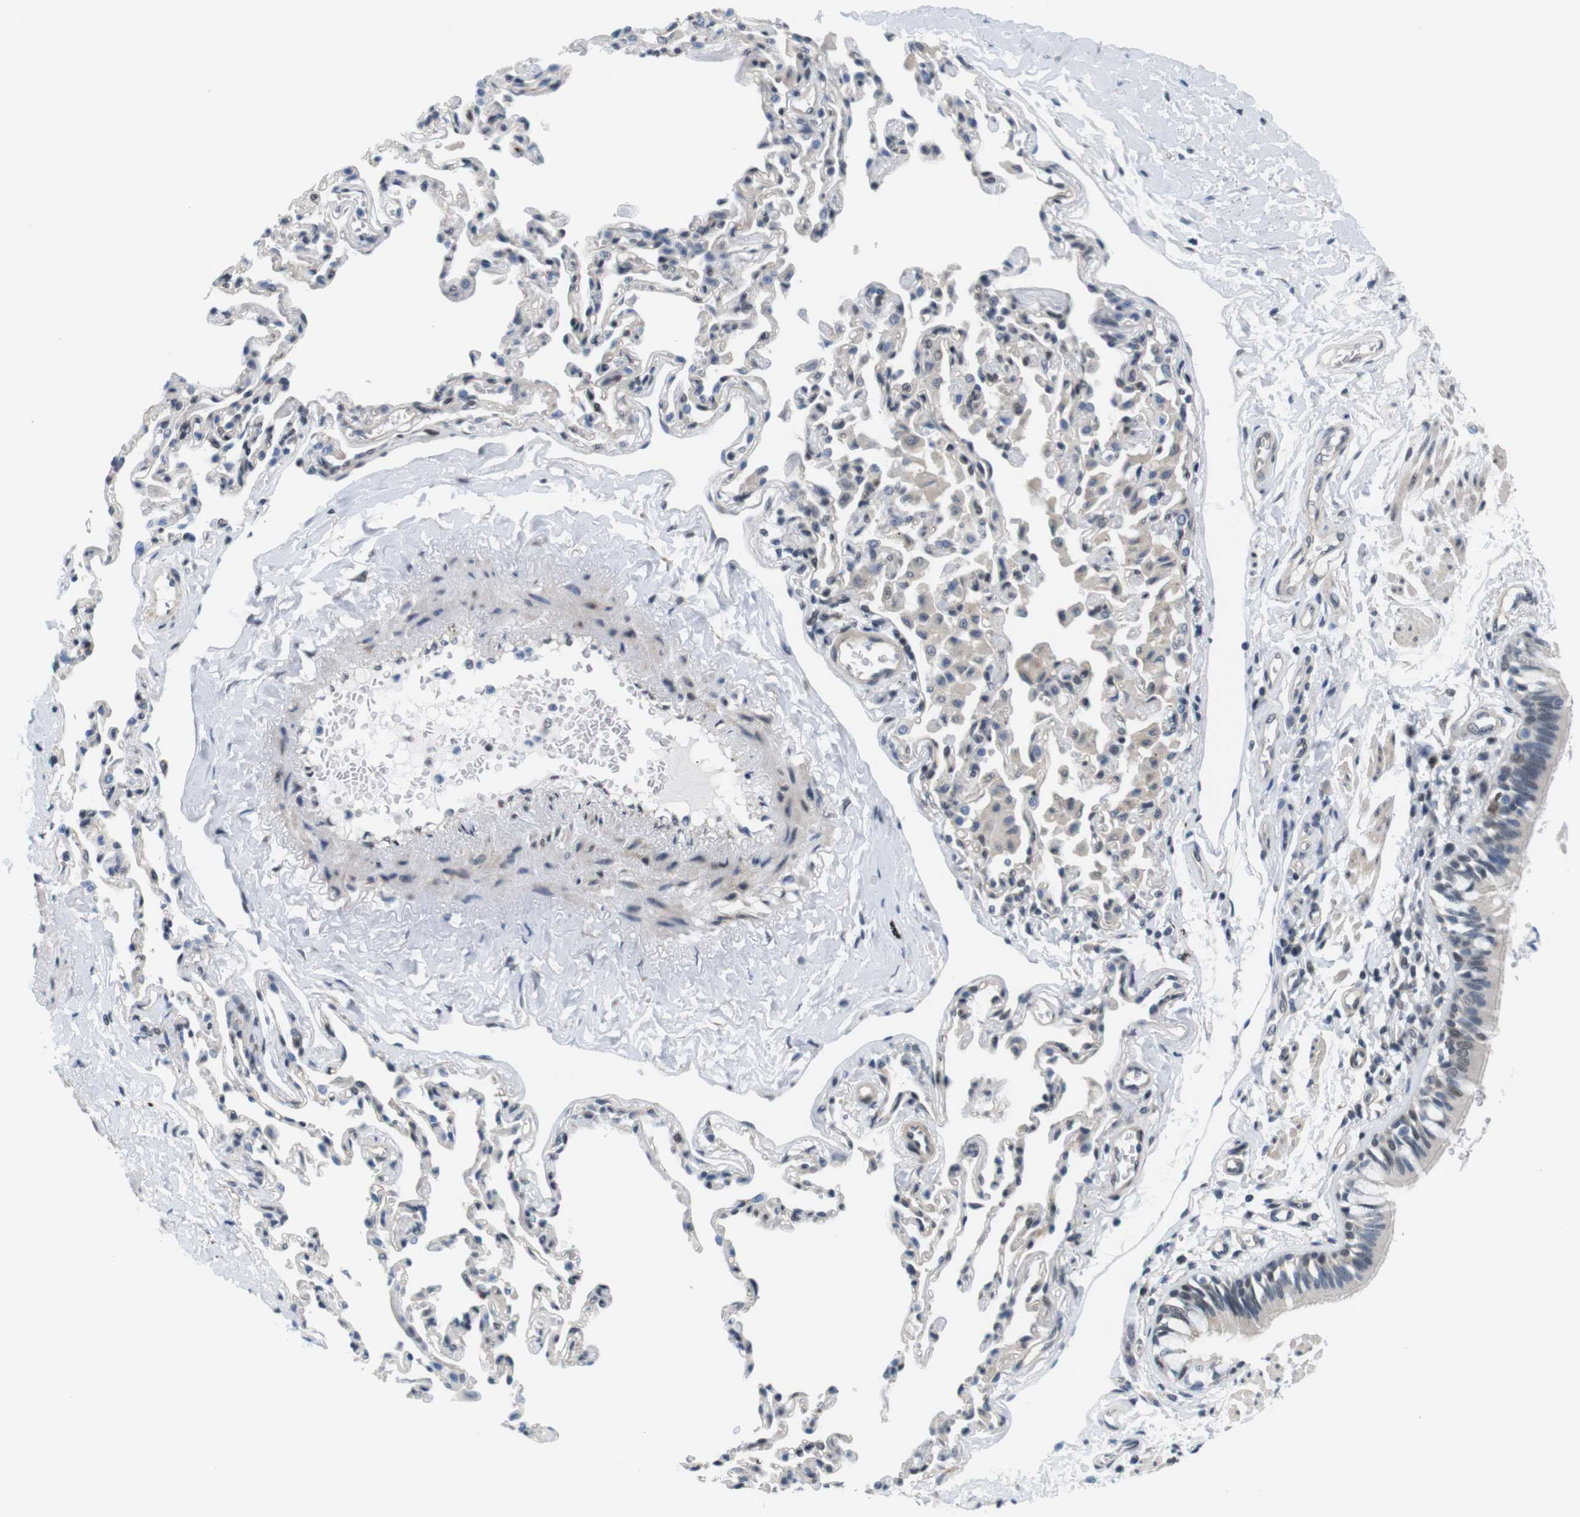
{"staining": {"intensity": "moderate", "quantity": "25%-75%", "location": "cytoplasmic/membranous,nuclear"}, "tissue": "bronchus", "cell_type": "Respiratory epithelial cells", "image_type": "normal", "snomed": [{"axis": "morphology", "description": "Normal tissue, NOS"}, {"axis": "topography", "description": "Bronchus"}, {"axis": "topography", "description": "Lung"}], "caption": "Immunohistochemistry (IHC) (DAB) staining of benign human bronchus exhibits moderate cytoplasmic/membranous,nuclear protein expression in about 25%-75% of respiratory epithelial cells. (DAB (3,3'-diaminobenzidine) = brown stain, brightfield microscopy at high magnification).", "gene": "SMCO2", "patient": {"sex": "male", "age": 64}}